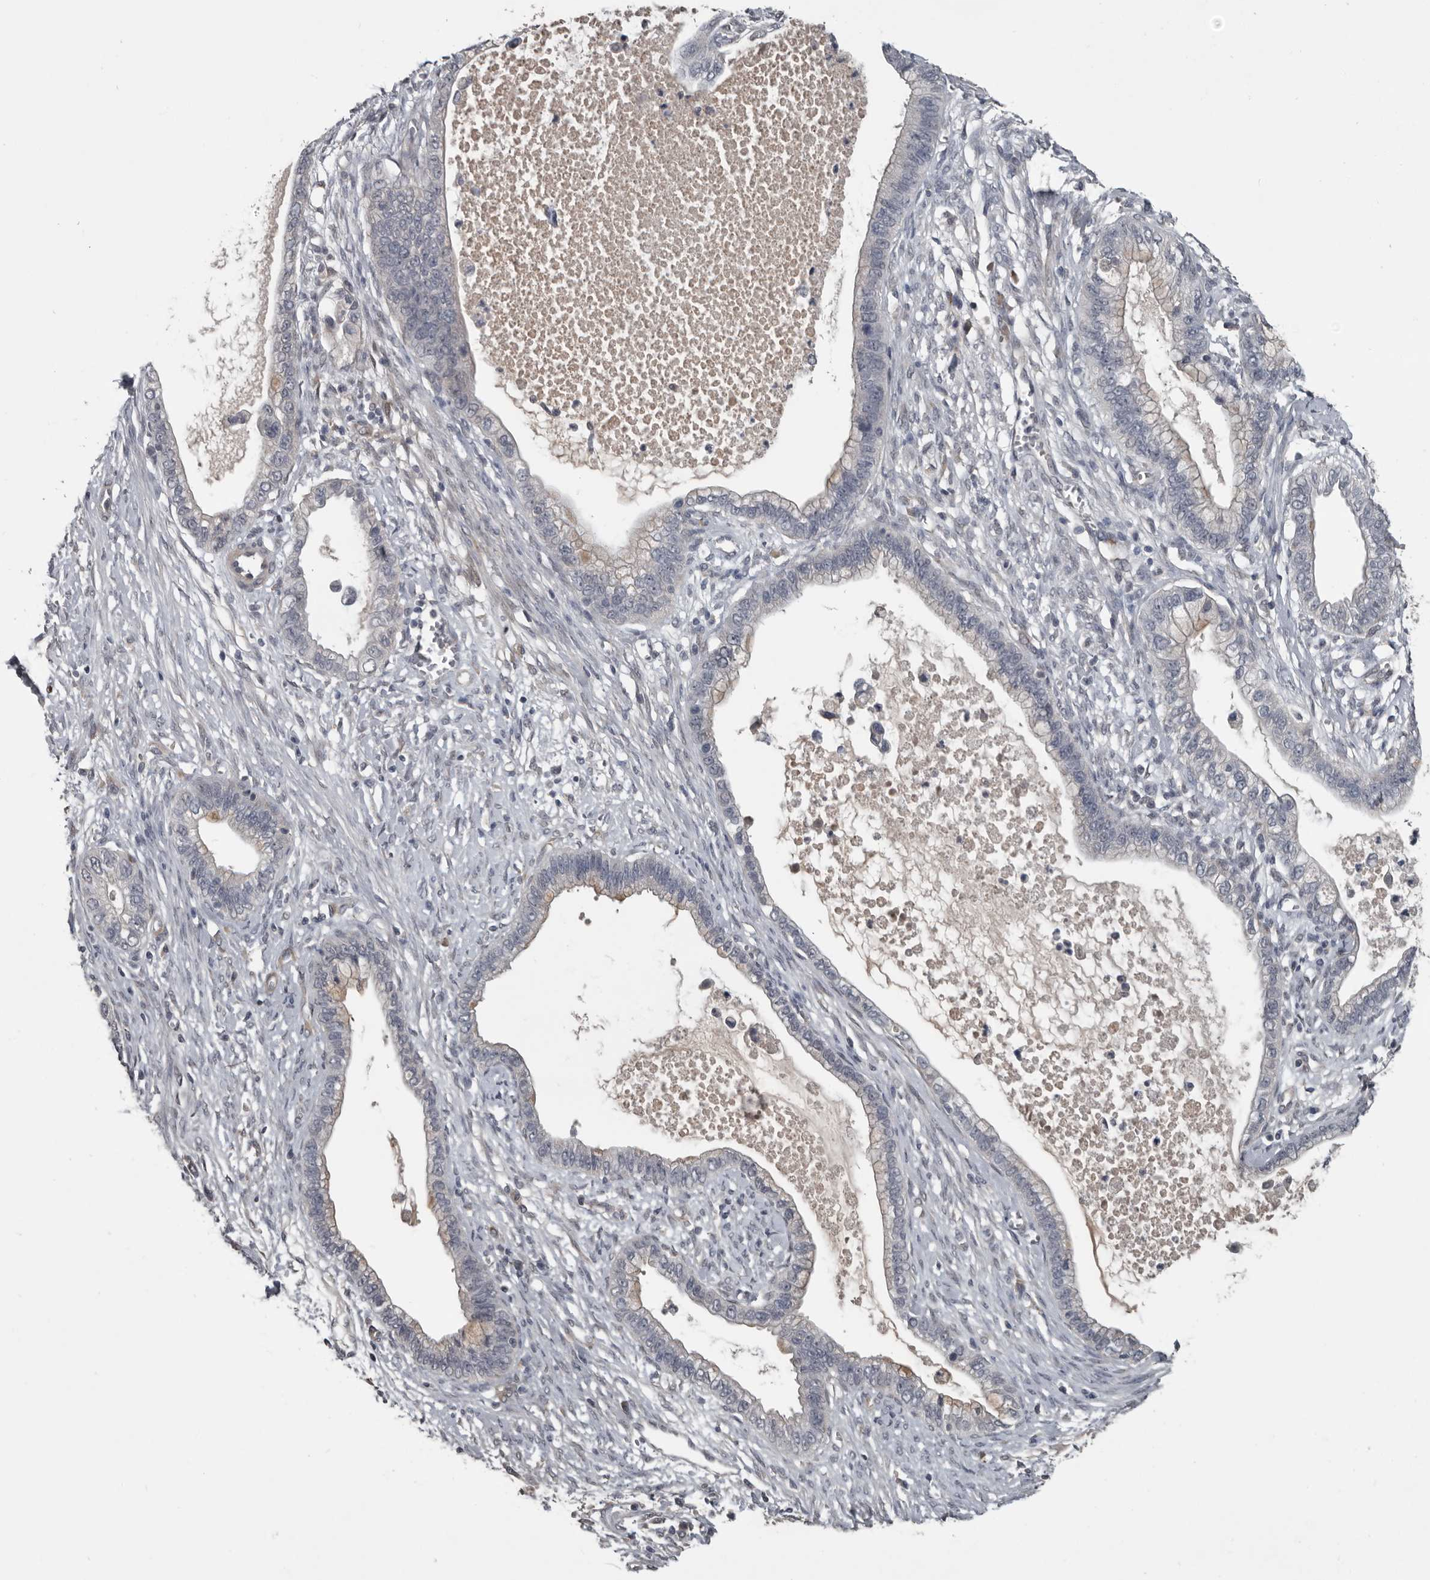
{"staining": {"intensity": "negative", "quantity": "none", "location": "none"}, "tissue": "cervical cancer", "cell_type": "Tumor cells", "image_type": "cancer", "snomed": [{"axis": "morphology", "description": "Adenocarcinoma, NOS"}, {"axis": "topography", "description": "Cervix"}], "caption": "The immunohistochemistry histopathology image has no significant staining in tumor cells of cervical cancer (adenocarcinoma) tissue.", "gene": "C1orf216", "patient": {"sex": "female", "age": 44}}